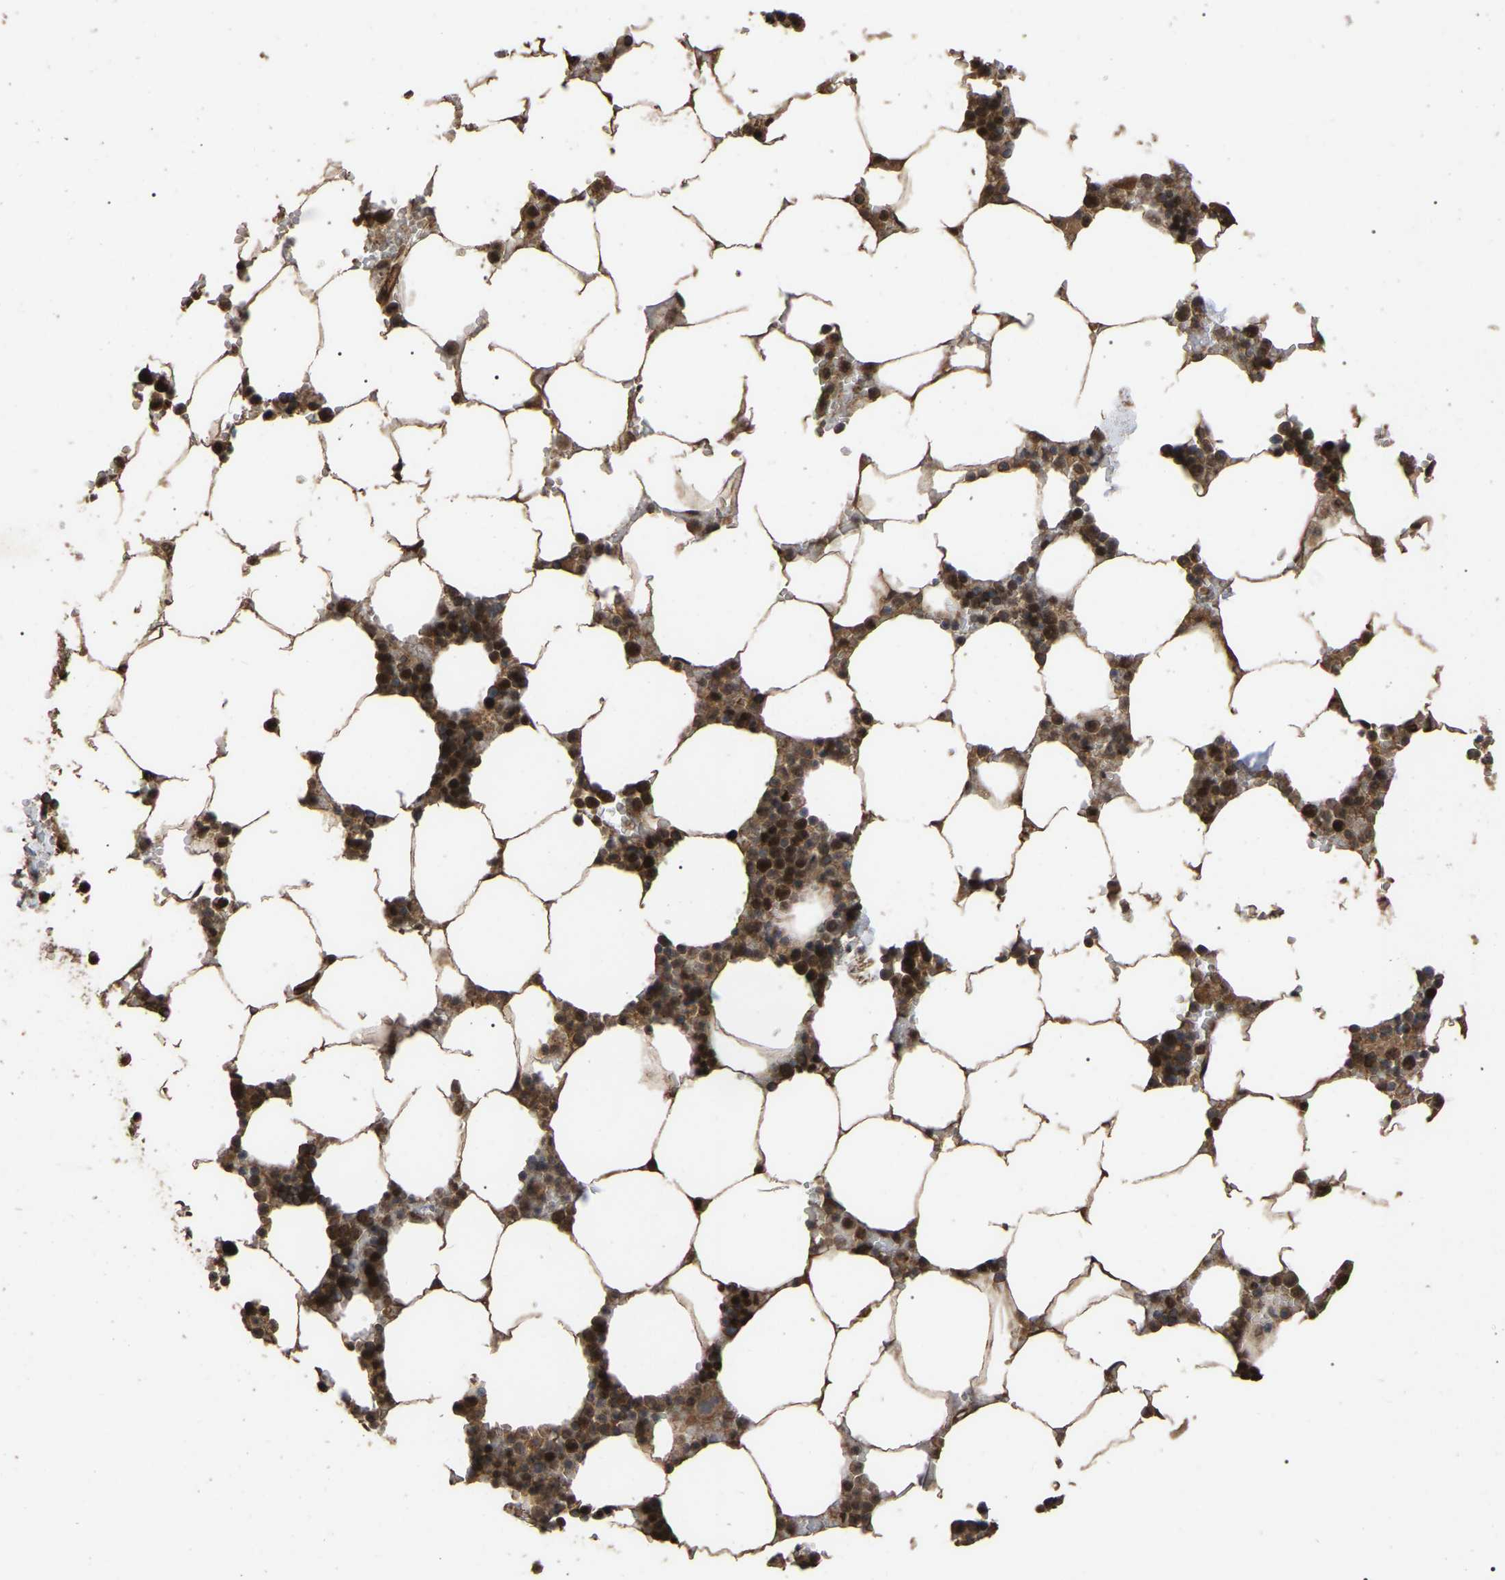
{"staining": {"intensity": "strong", "quantity": "25%-75%", "location": "cytoplasmic/membranous,nuclear"}, "tissue": "bone marrow", "cell_type": "Hematopoietic cells", "image_type": "normal", "snomed": [{"axis": "morphology", "description": "Normal tissue, NOS"}, {"axis": "topography", "description": "Bone marrow"}], "caption": "Protein staining by immunohistochemistry shows strong cytoplasmic/membranous,nuclear staining in about 25%-75% of hematopoietic cells in unremarkable bone marrow.", "gene": "FAM161B", "patient": {"sex": "male", "age": 70}}